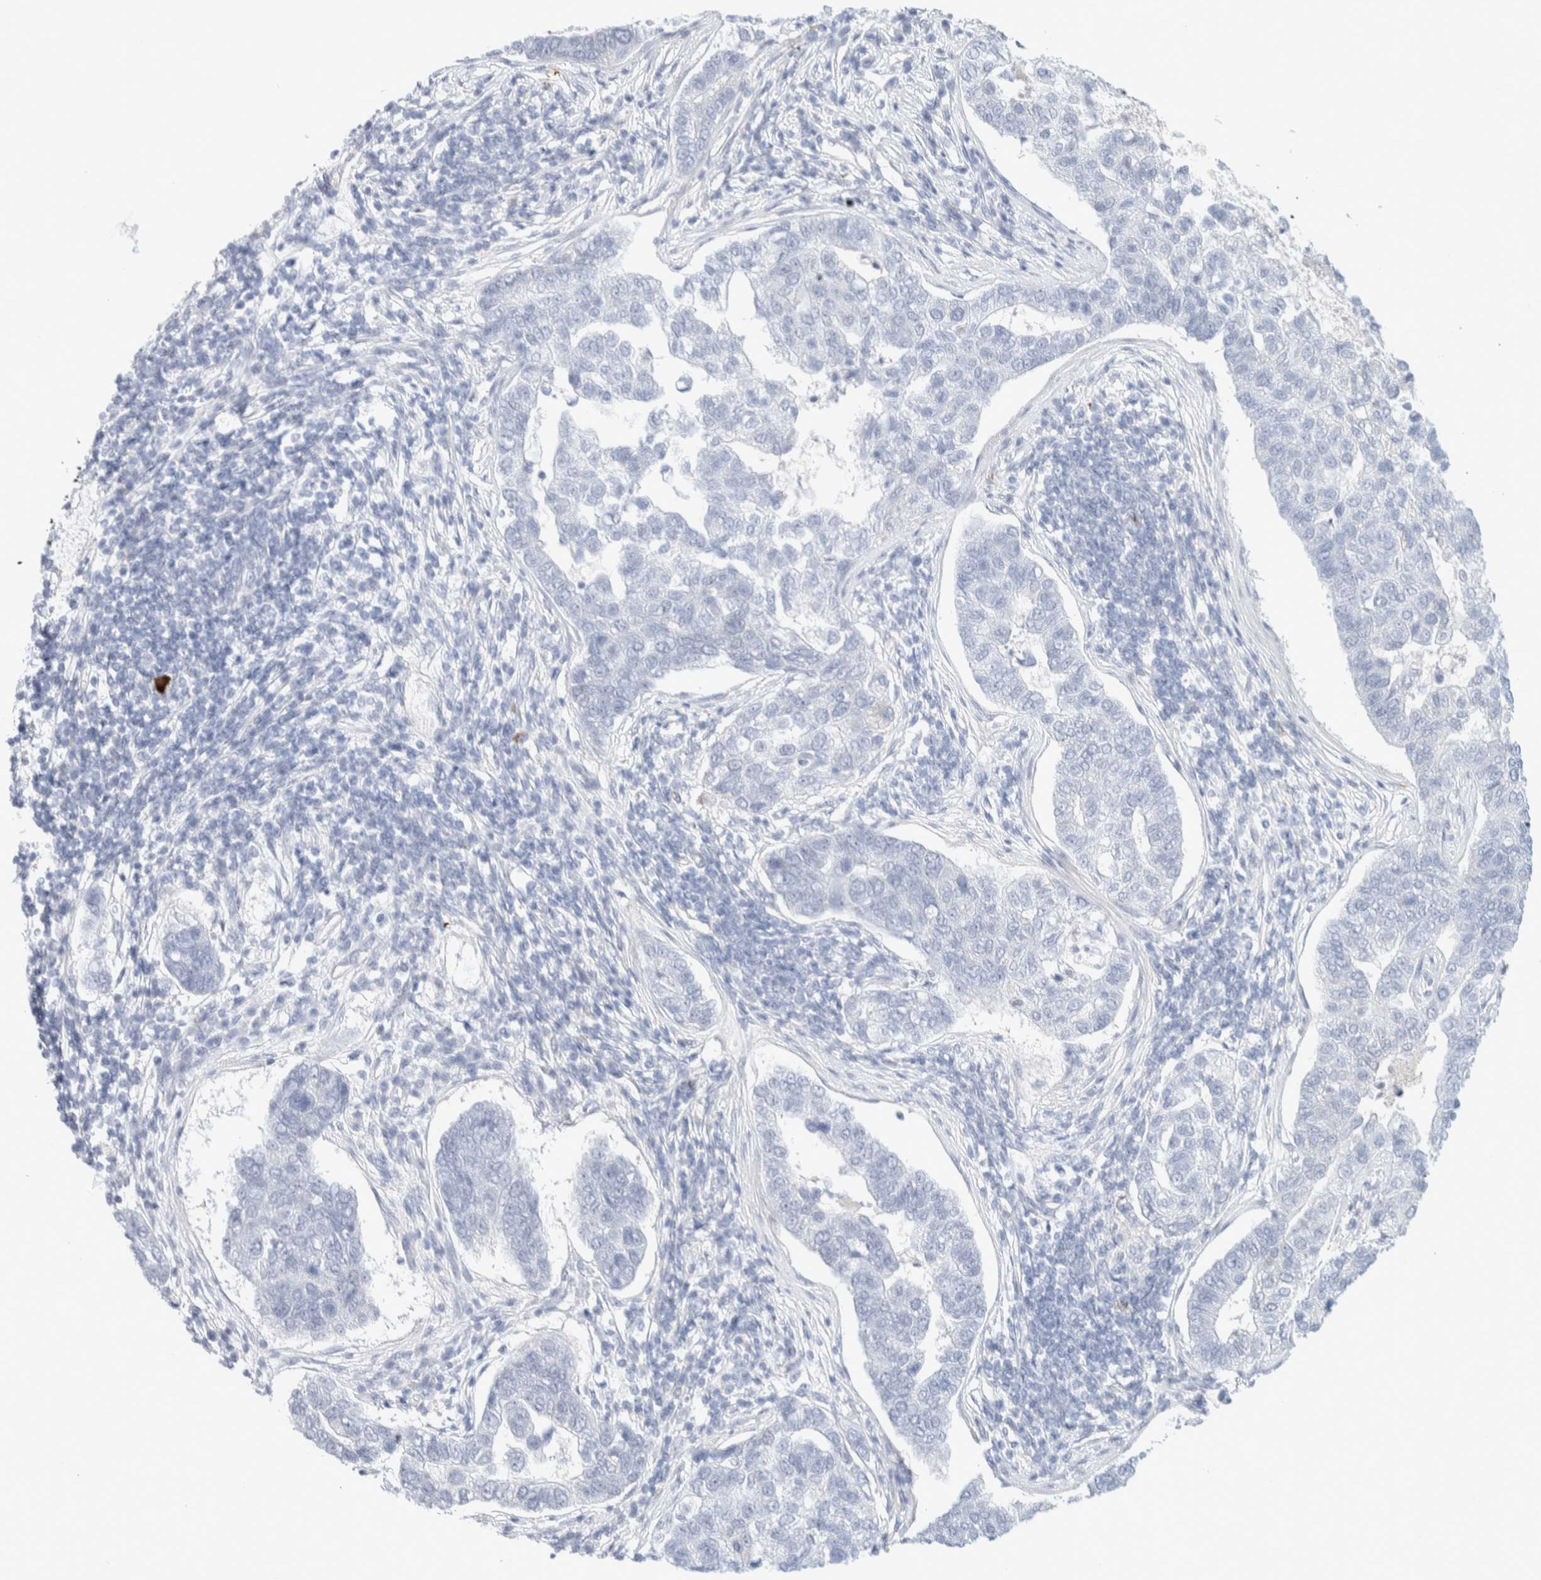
{"staining": {"intensity": "negative", "quantity": "none", "location": "none"}, "tissue": "pancreatic cancer", "cell_type": "Tumor cells", "image_type": "cancer", "snomed": [{"axis": "morphology", "description": "Adenocarcinoma, NOS"}, {"axis": "topography", "description": "Pancreas"}], "caption": "Immunohistochemical staining of human pancreatic cancer reveals no significant staining in tumor cells. (DAB (3,3'-diaminobenzidine) immunohistochemistry visualized using brightfield microscopy, high magnification).", "gene": "ATCAY", "patient": {"sex": "female", "age": 61}}